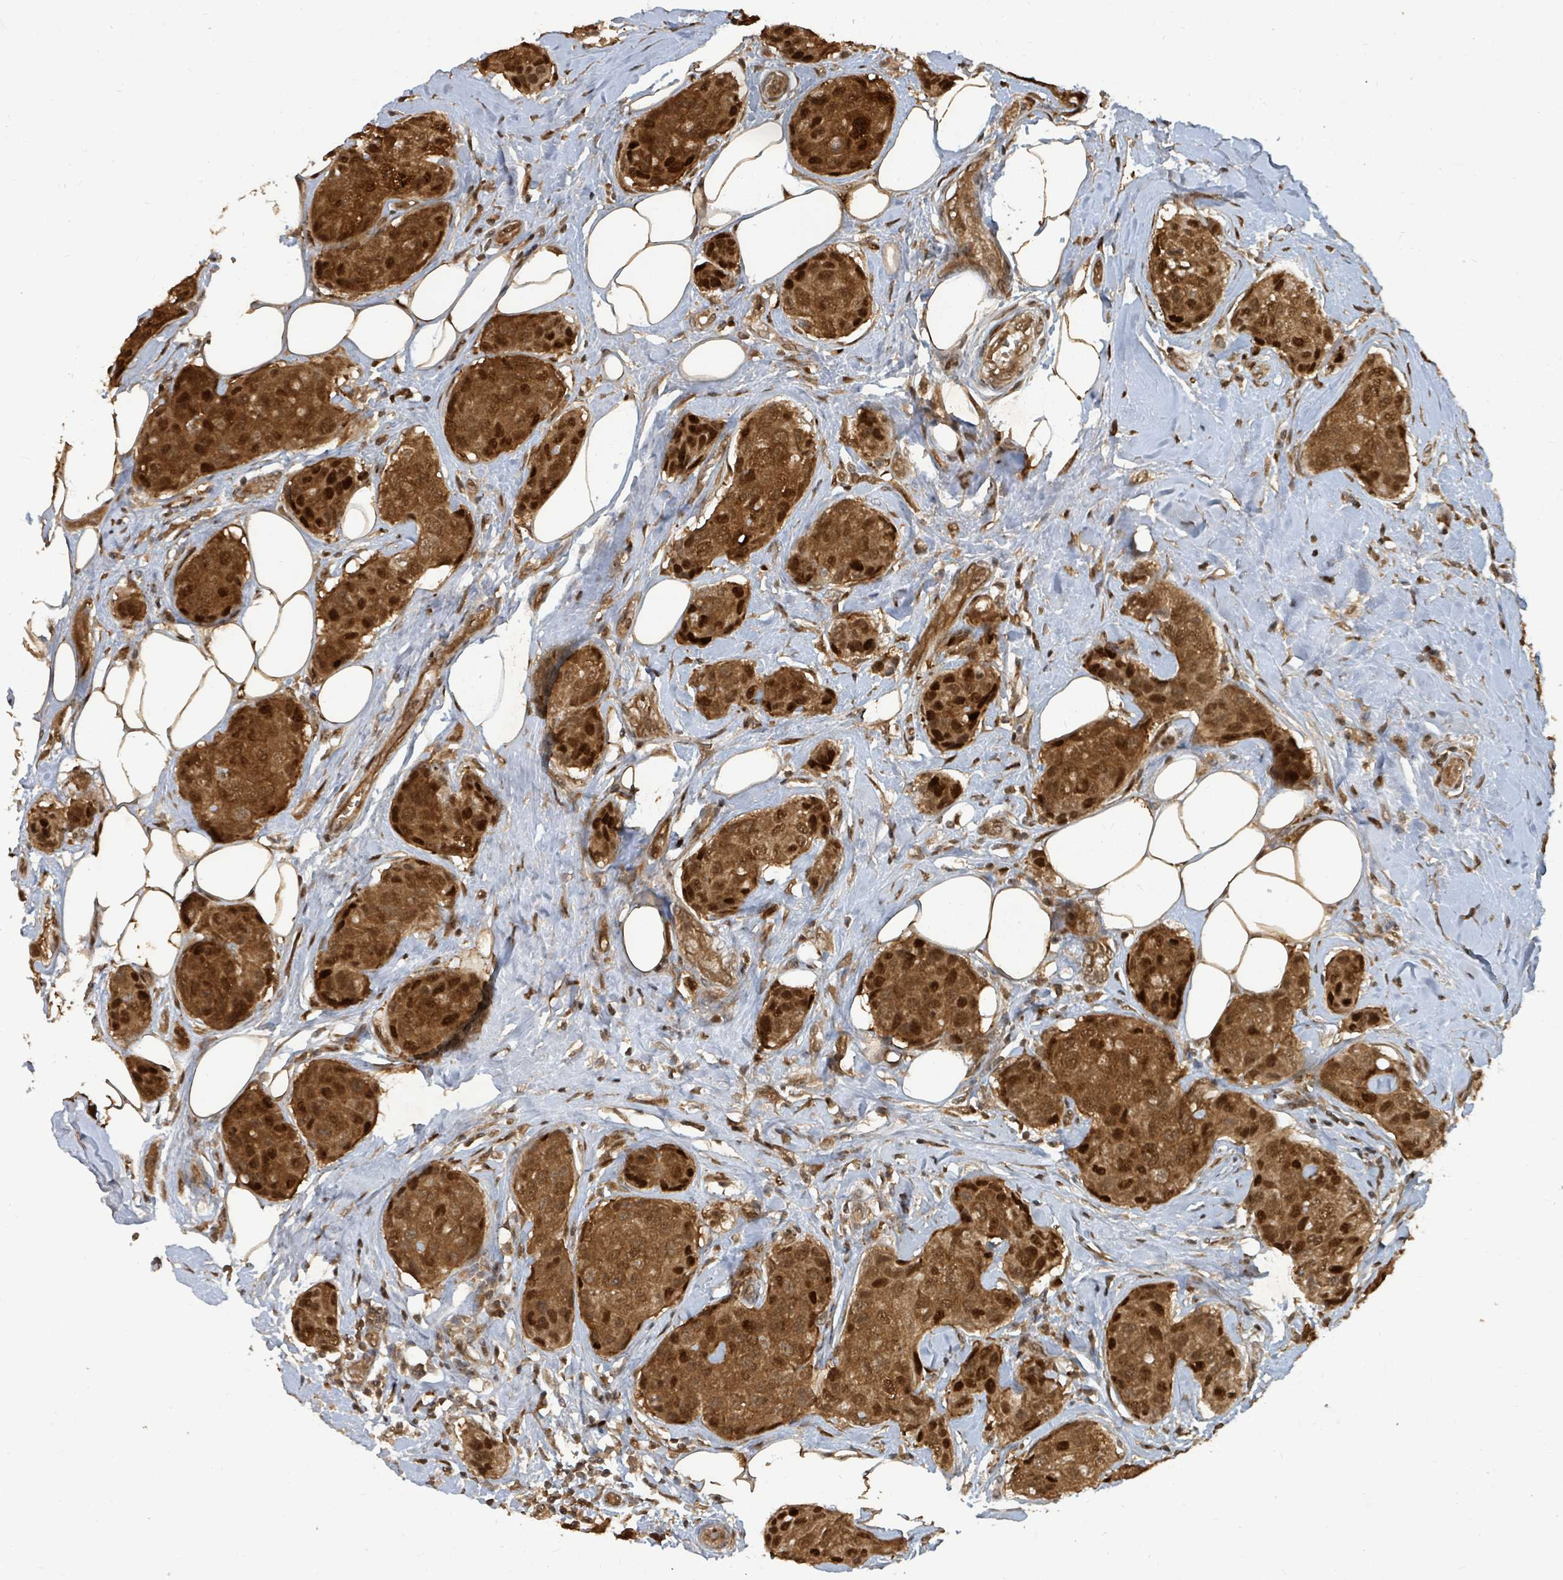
{"staining": {"intensity": "strong", "quantity": ">75%", "location": "cytoplasmic/membranous,nuclear"}, "tissue": "breast cancer", "cell_type": "Tumor cells", "image_type": "cancer", "snomed": [{"axis": "morphology", "description": "Duct carcinoma"}, {"axis": "topography", "description": "Breast"}, {"axis": "topography", "description": "Lymph node"}], "caption": "Human breast invasive ductal carcinoma stained with a brown dye shows strong cytoplasmic/membranous and nuclear positive staining in about >75% of tumor cells.", "gene": "KDM4E", "patient": {"sex": "female", "age": 80}}